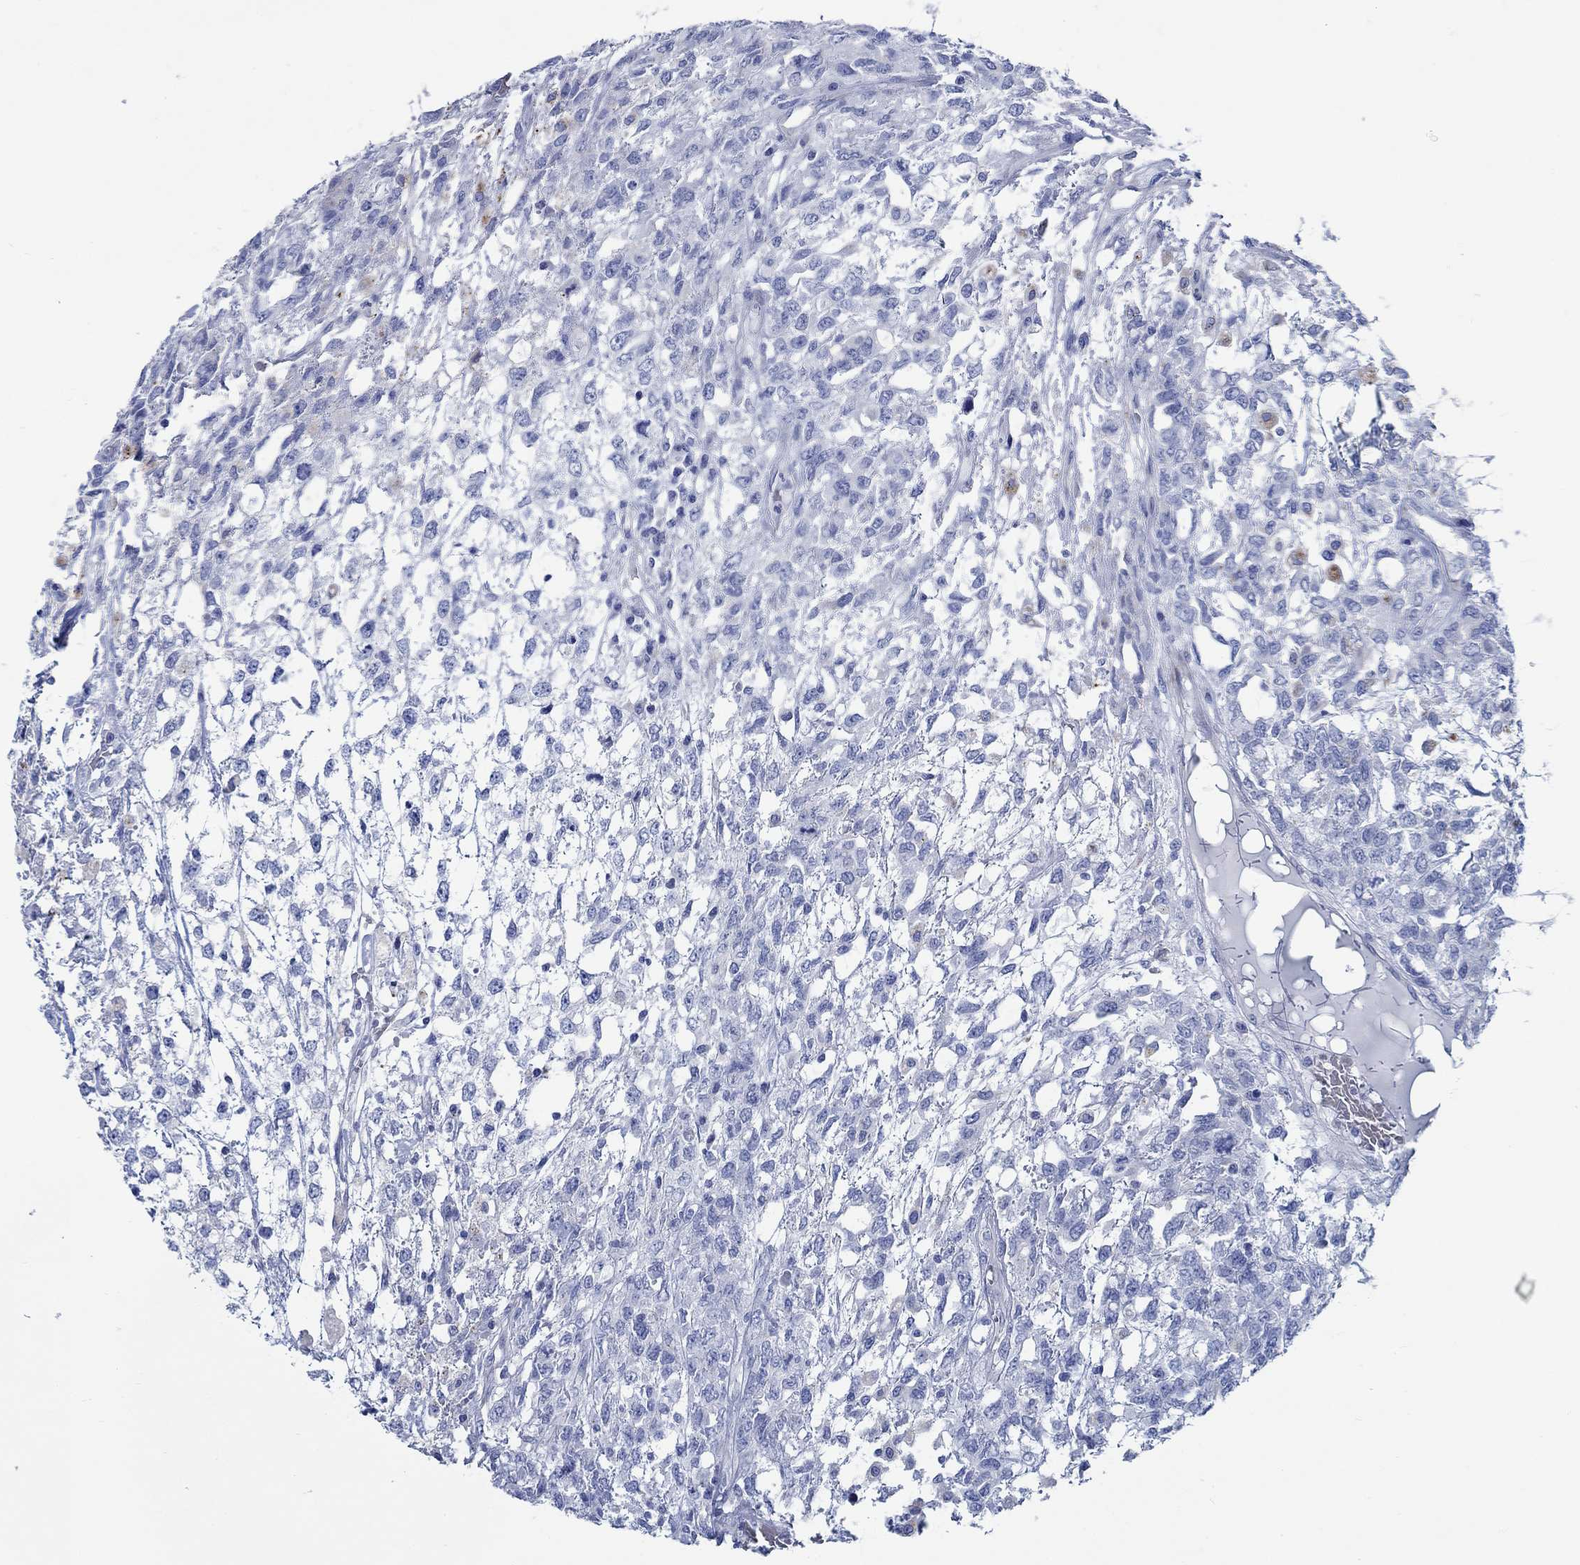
{"staining": {"intensity": "negative", "quantity": "none", "location": "none"}, "tissue": "testis cancer", "cell_type": "Tumor cells", "image_type": "cancer", "snomed": [{"axis": "morphology", "description": "Seminoma, NOS"}, {"axis": "topography", "description": "Testis"}], "caption": "Immunohistochemistry micrograph of neoplastic tissue: testis seminoma stained with DAB (3,3'-diaminobenzidine) displays no significant protein staining in tumor cells.", "gene": "SVEP1", "patient": {"sex": "male", "age": 52}}